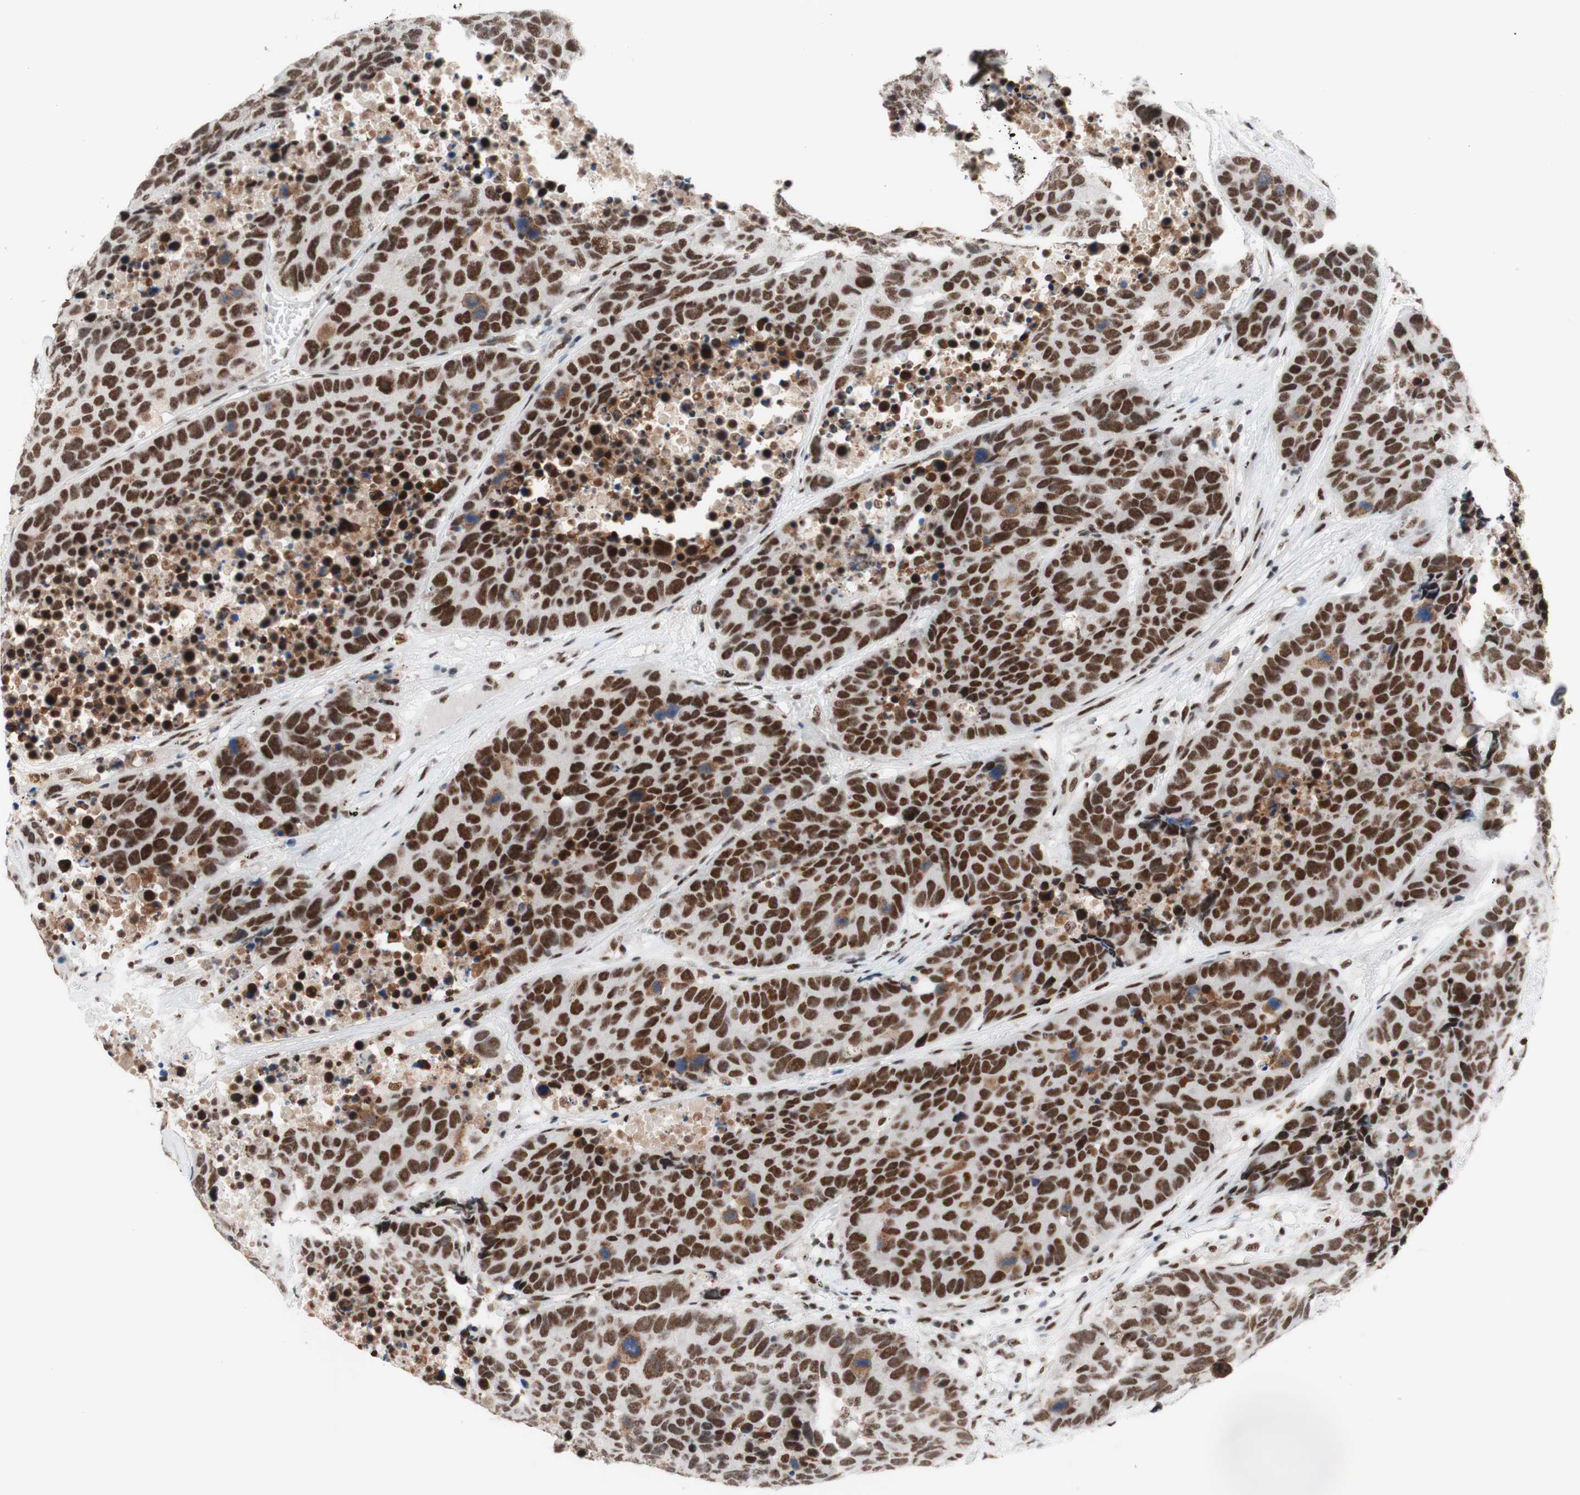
{"staining": {"intensity": "strong", "quantity": ">75%", "location": "nuclear"}, "tissue": "carcinoid", "cell_type": "Tumor cells", "image_type": "cancer", "snomed": [{"axis": "morphology", "description": "Carcinoid, malignant, NOS"}, {"axis": "topography", "description": "Lung"}], "caption": "This histopathology image shows carcinoid stained with immunohistochemistry (IHC) to label a protein in brown. The nuclear of tumor cells show strong positivity for the protein. Nuclei are counter-stained blue.", "gene": "PRPF19", "patient": {"sex": "male", "age": 60}}